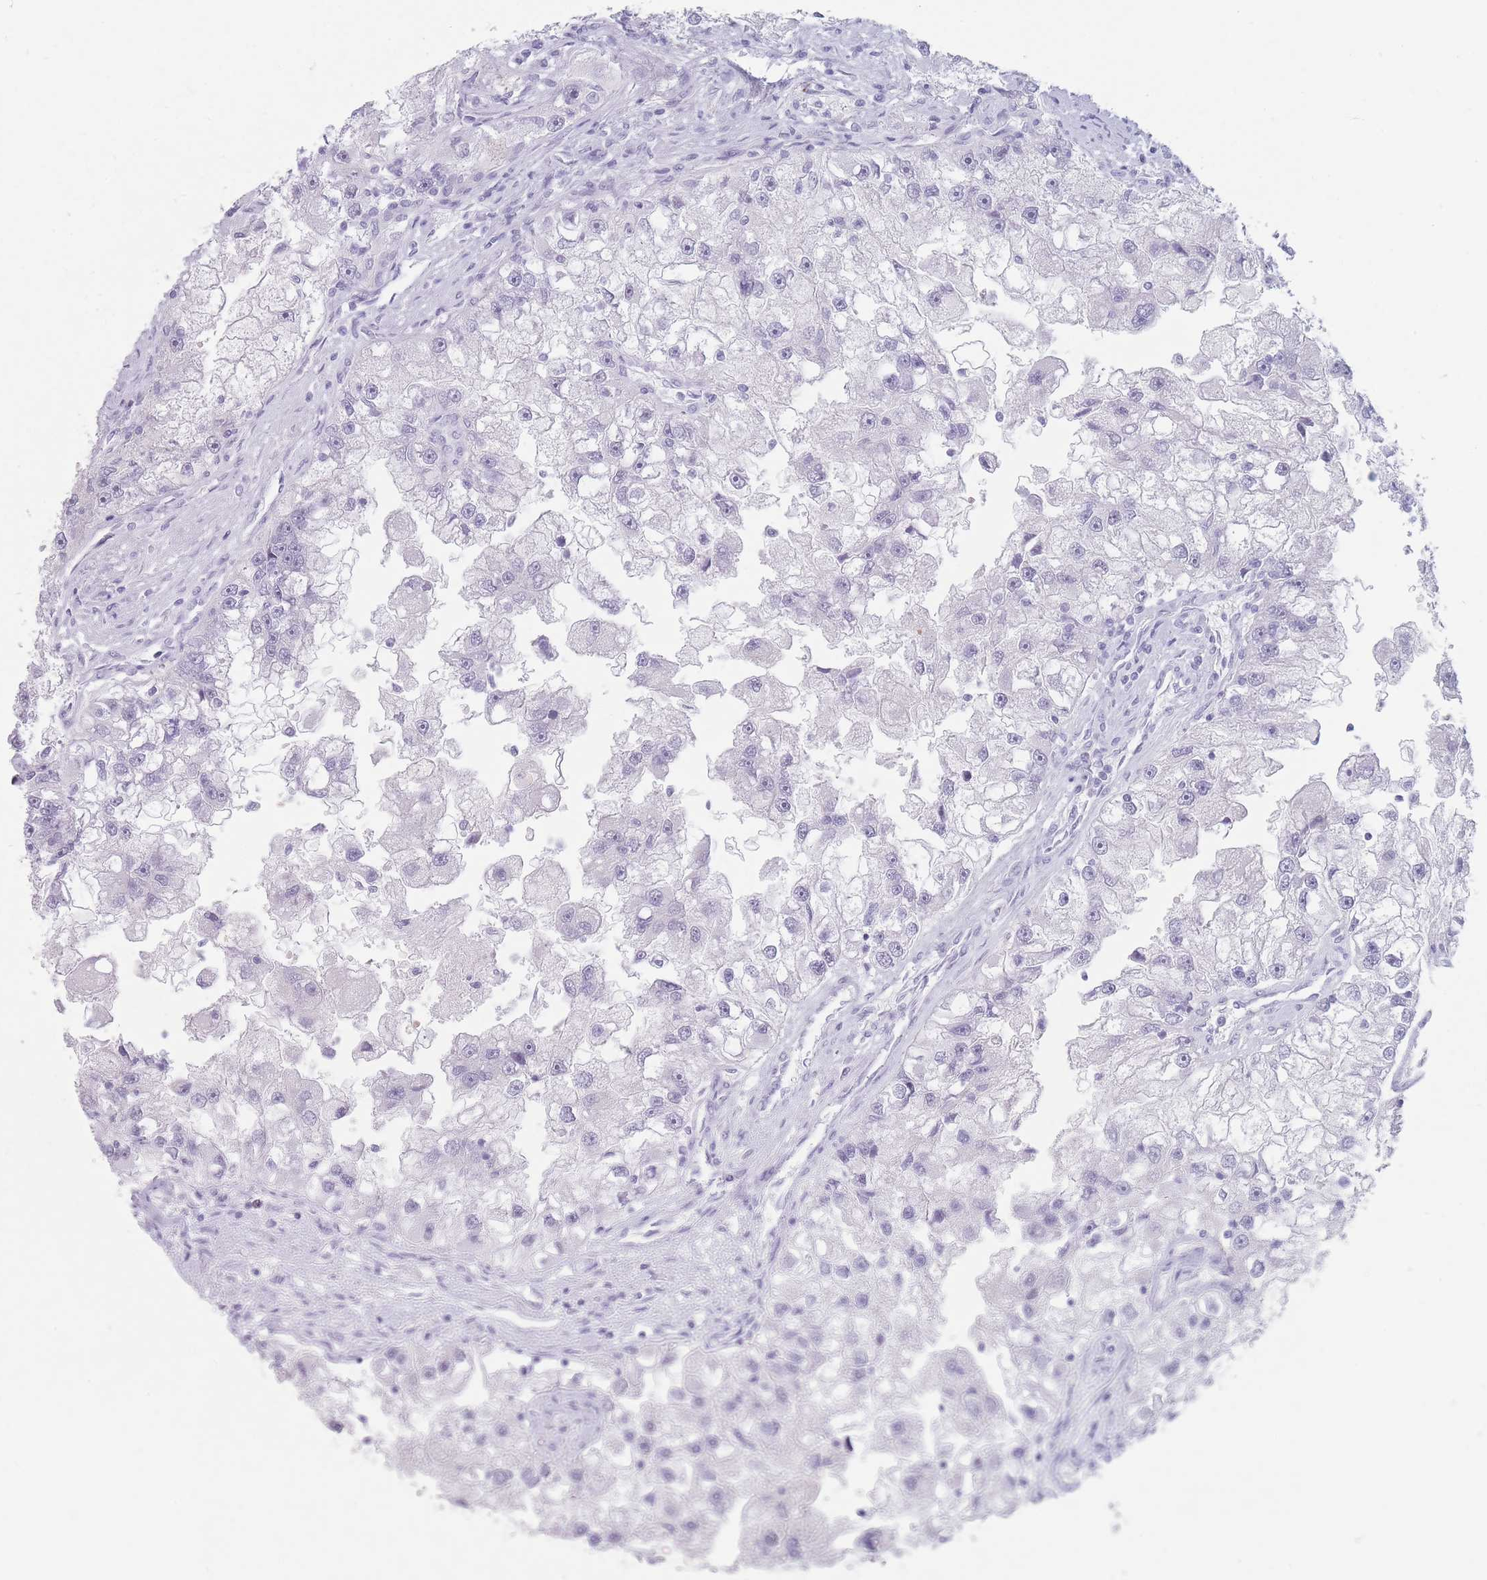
{"staining": {"intensity": "negative", "quantity": "none", "location": "none"}, "tissue": "renal cancer", "cell_type": "Tumor cells", "image_type": "cancer", "snomed": [{"axis": "morphology", "description": "Adenocarcinoma, NOS"}, {"axis": "topography", "description": "Kidney"}], "caption": "The image shows no significant positivity in tumor cells of renal adenocarcinoma.", "gene": "IFNA6", "patient": {"sex": "male", "age": 63}}